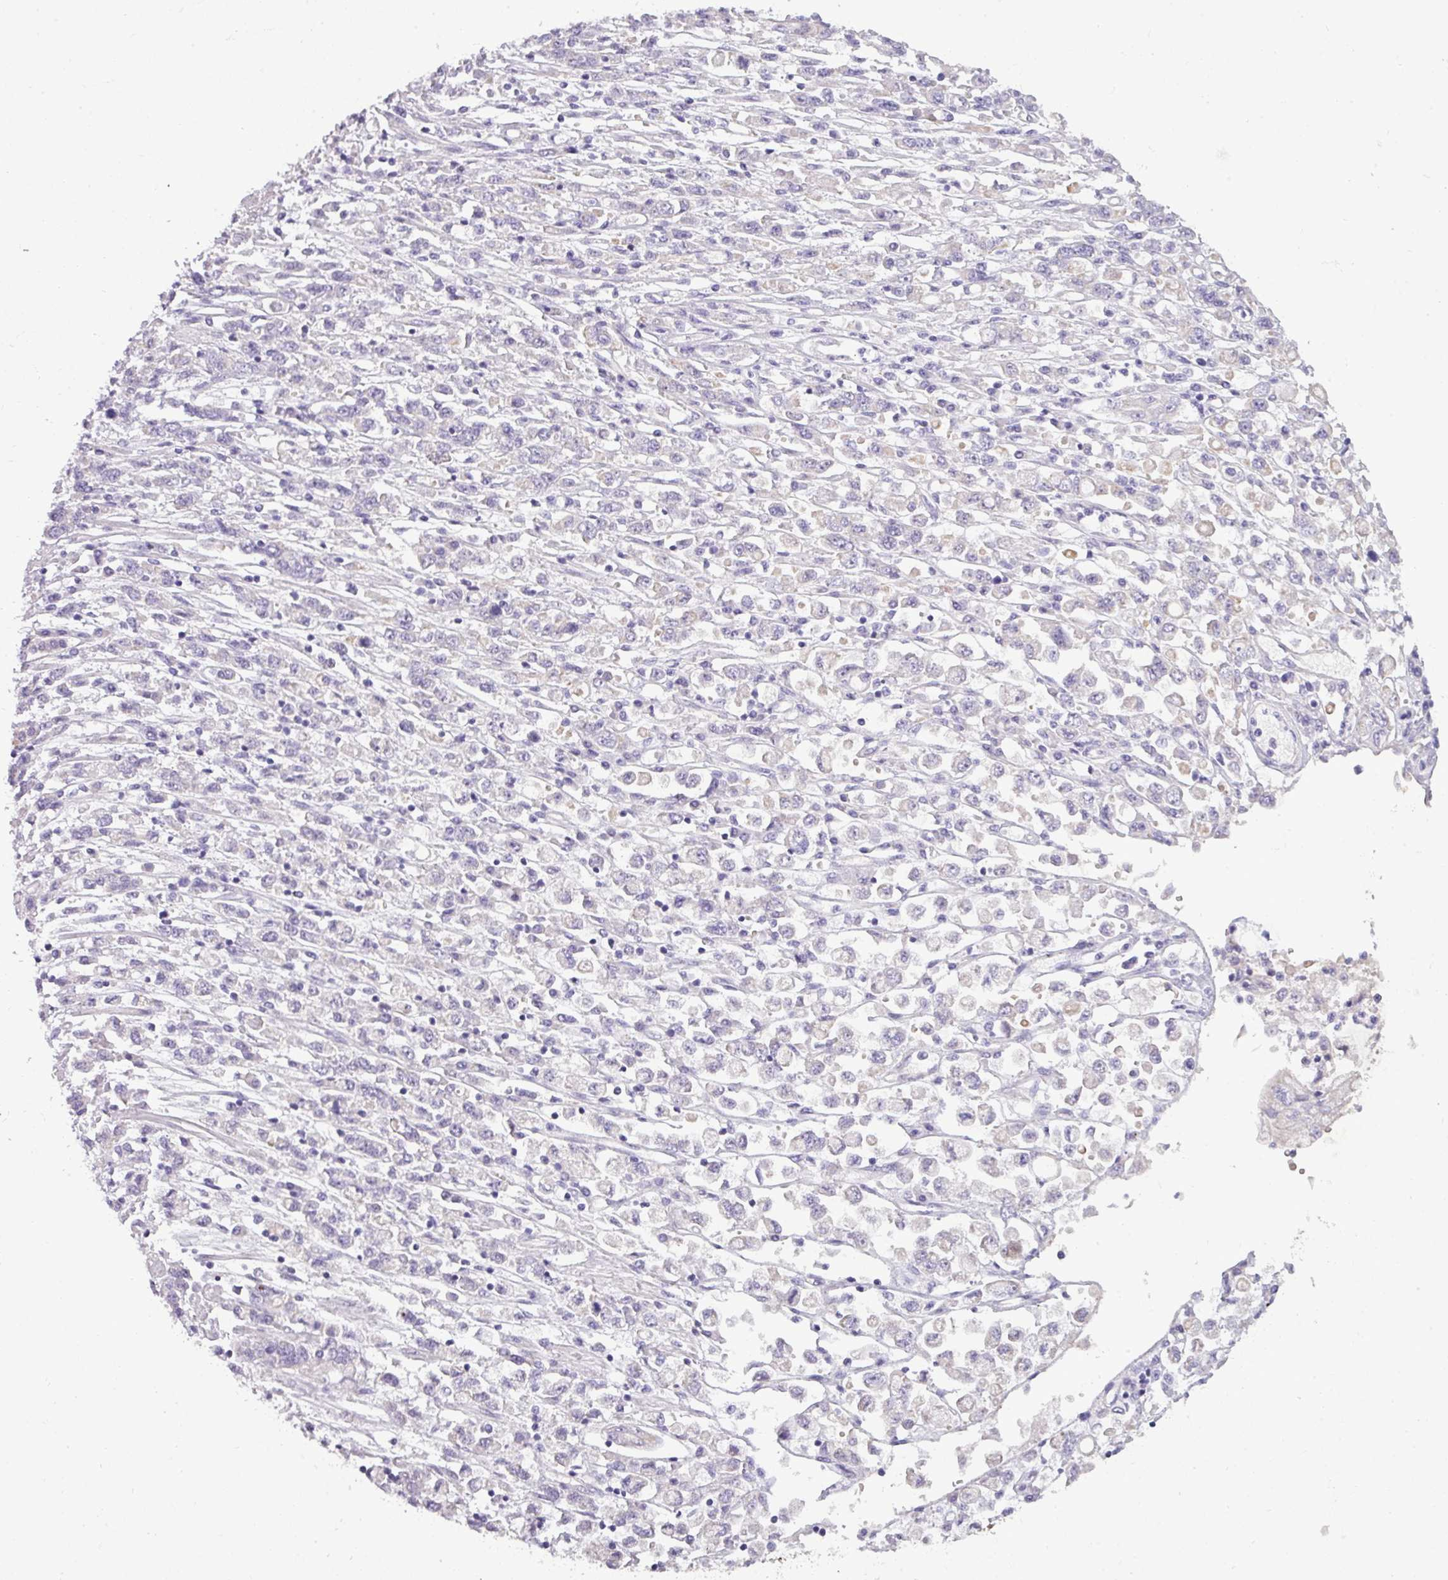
{"staining": {"intensity": "negative", "quantity": "none", "location": "none"}, "tissue": "stomach cancer", "cell_type": "Tumor cells", "image_type": "cancer", "snomed": [{"axis": "morphology", "description": "Adenocarcinoma, NOS"}, {"axis": "topography", "description": "Stomach"}], "caption": "Immunohistochemical staining of adenocarcinoma (stomach) reveals no significant staining in tumor cells. (Immunohistochemistry (ihc), brightfield microscopy, high magnification).", "gene": "DNAAF9", "patient": {"sex": "female", "age": 76}}